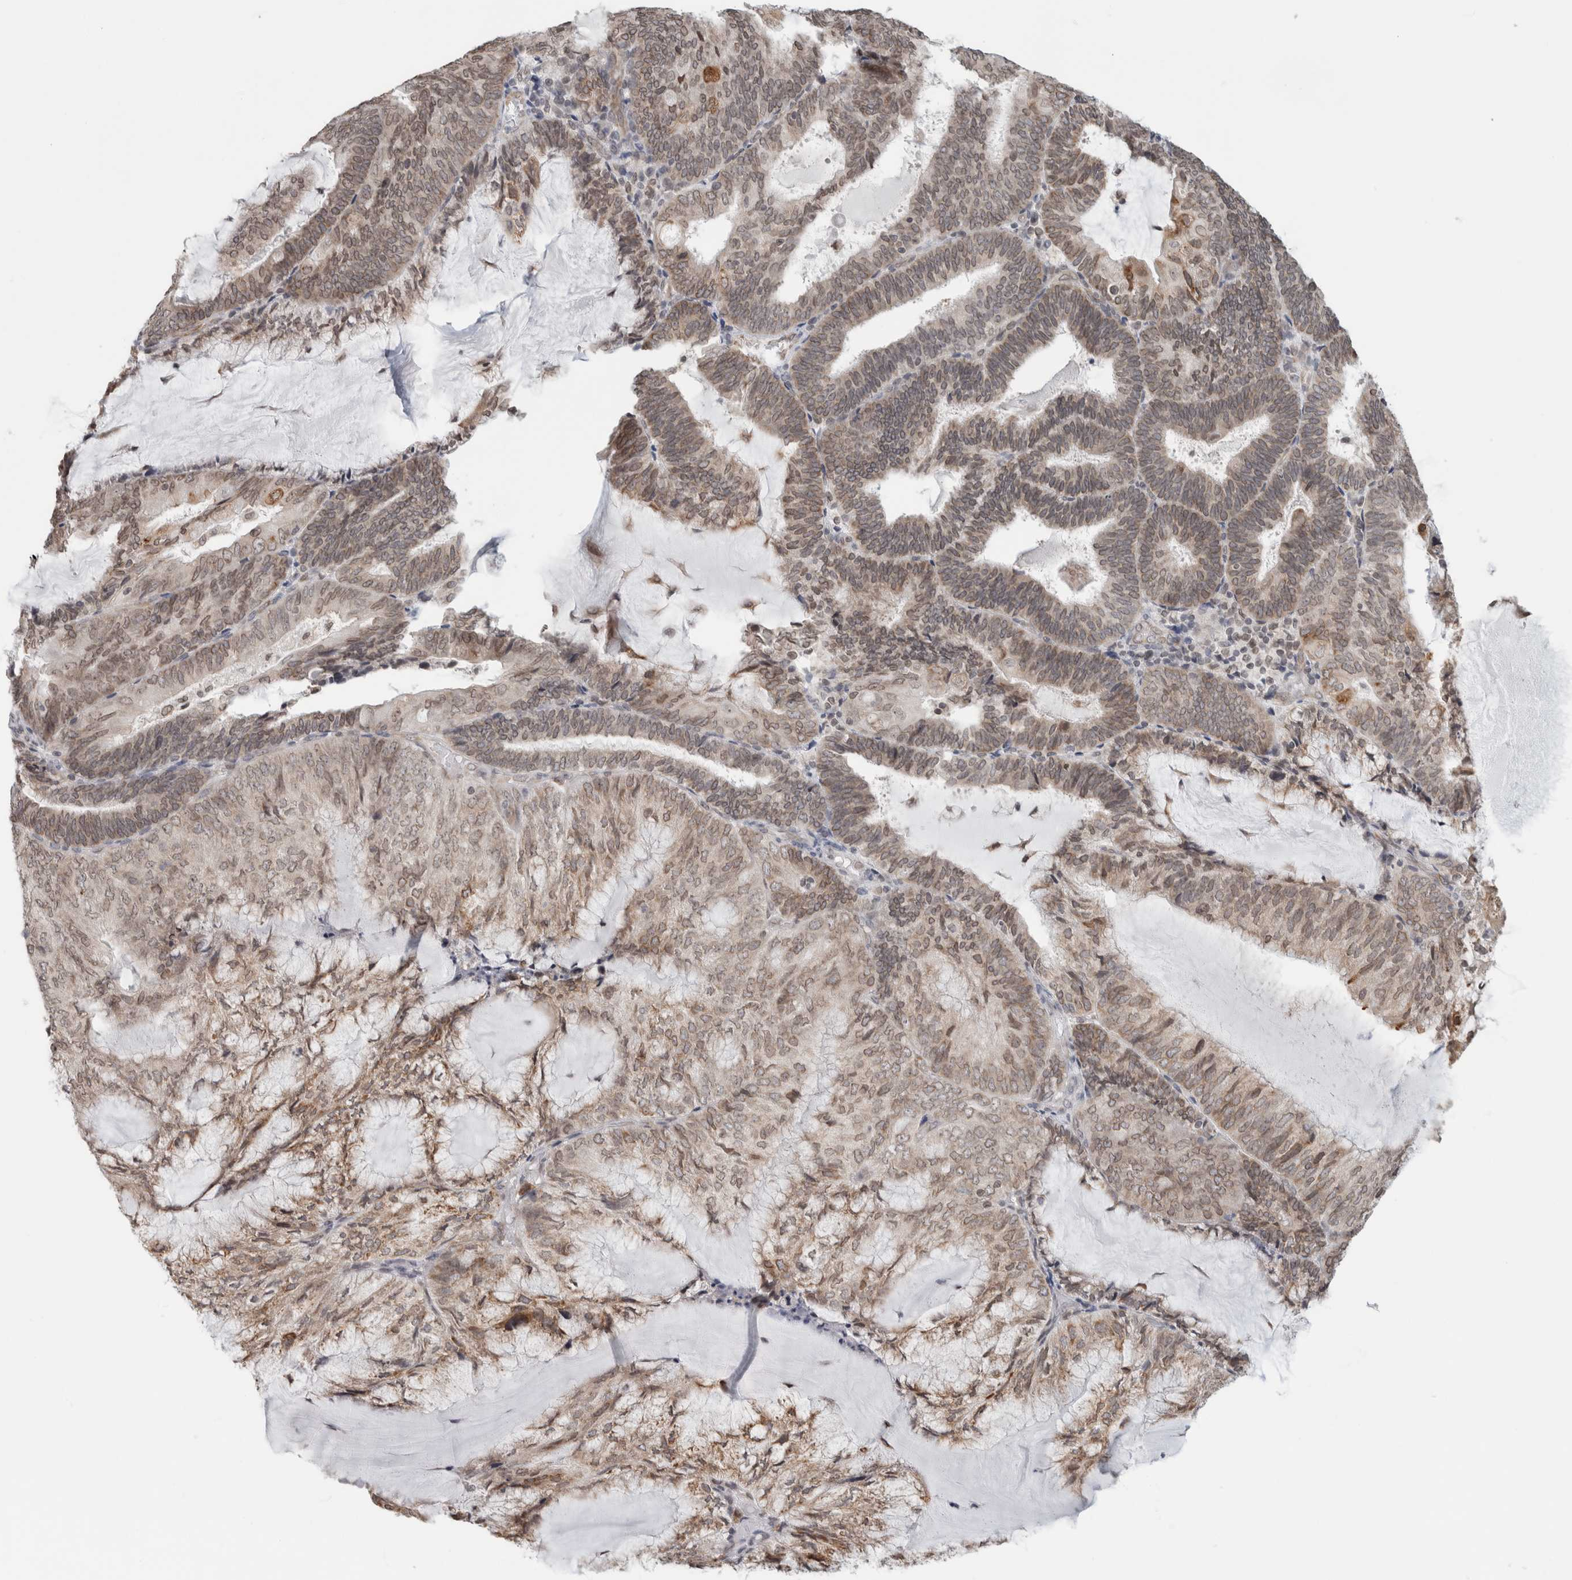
{"staining": {"intensity": "weak", "quantity": ">75%", "location": "cytoplasmic/membranous,nuclear"}, "tissue": "endometrial cancer", "cell_type": "Tumor cells", "image_type": "cancer", "snomed": [{"axis": "morphology", "description": "Adenocarcinoma, NOS"}, {"axis": "topography", "description": "Endometrium"}], "caption": "The immunohistochemical stain shows weak cytoplasmic/membranous and nuclear staining in tumor cells of endometrial cancer (adenocarcinoma) tissue.", "gene": "RBMX2", "patient": {"sex": "female", "age": 81}}